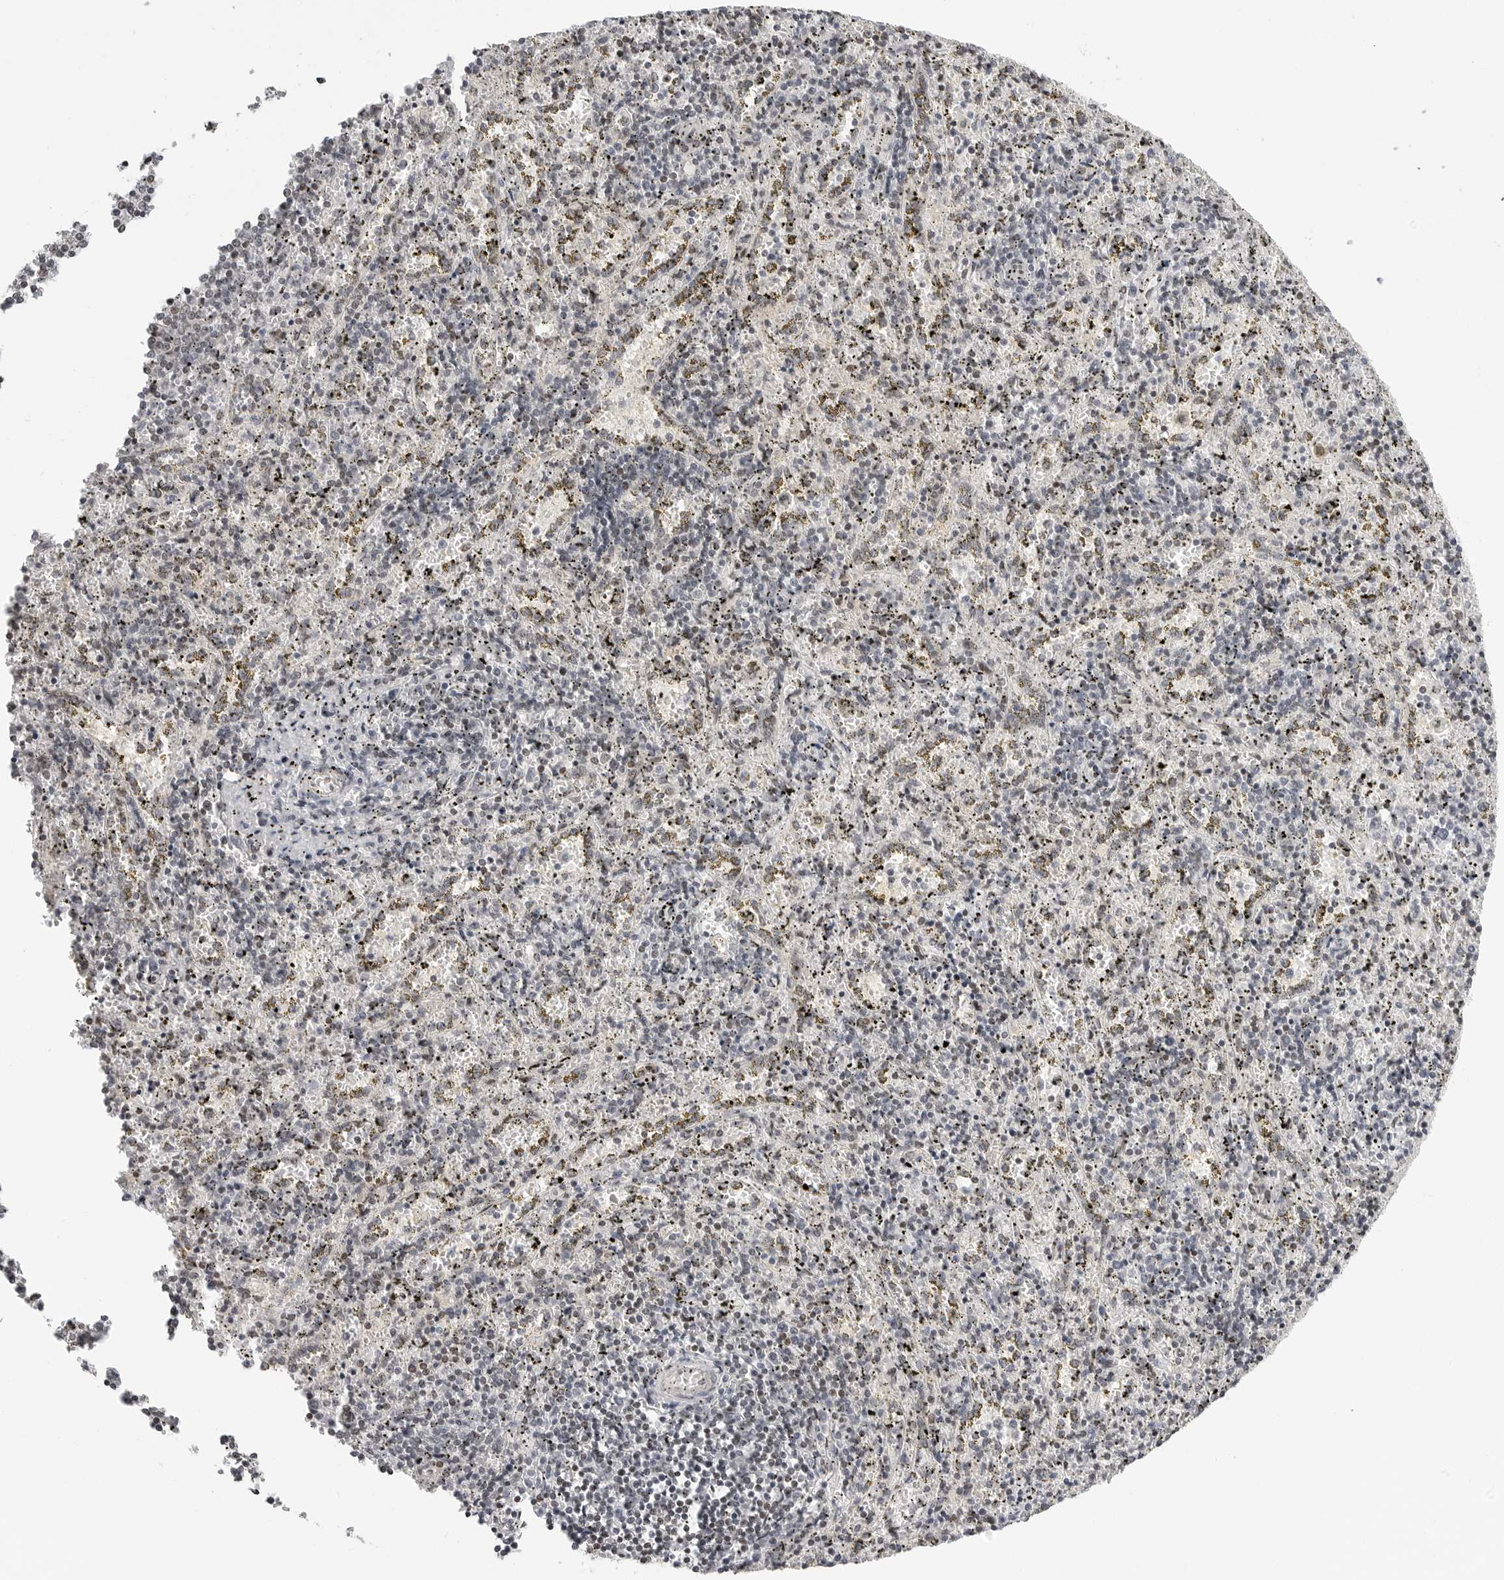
{"staining": {"intensity": "moderate", "quantity": "25%-75%", "location": "nuclear"}, "tissue": "spleen", "cell_type": "Cells in red pulp", "image_type": "normal", "snomed": [{"axis": "morphology", "description": "Normal tissue, NOS"}, {"axis": "topography", "description": "Spleen"}], "caption": "Cells in red pulp display medium levels of moderate nuclear staining in approximately 25%-75% of cells in normal human spleen.", "gene": "C8orf33", "patient": {"sex": "male", "age": 11}}